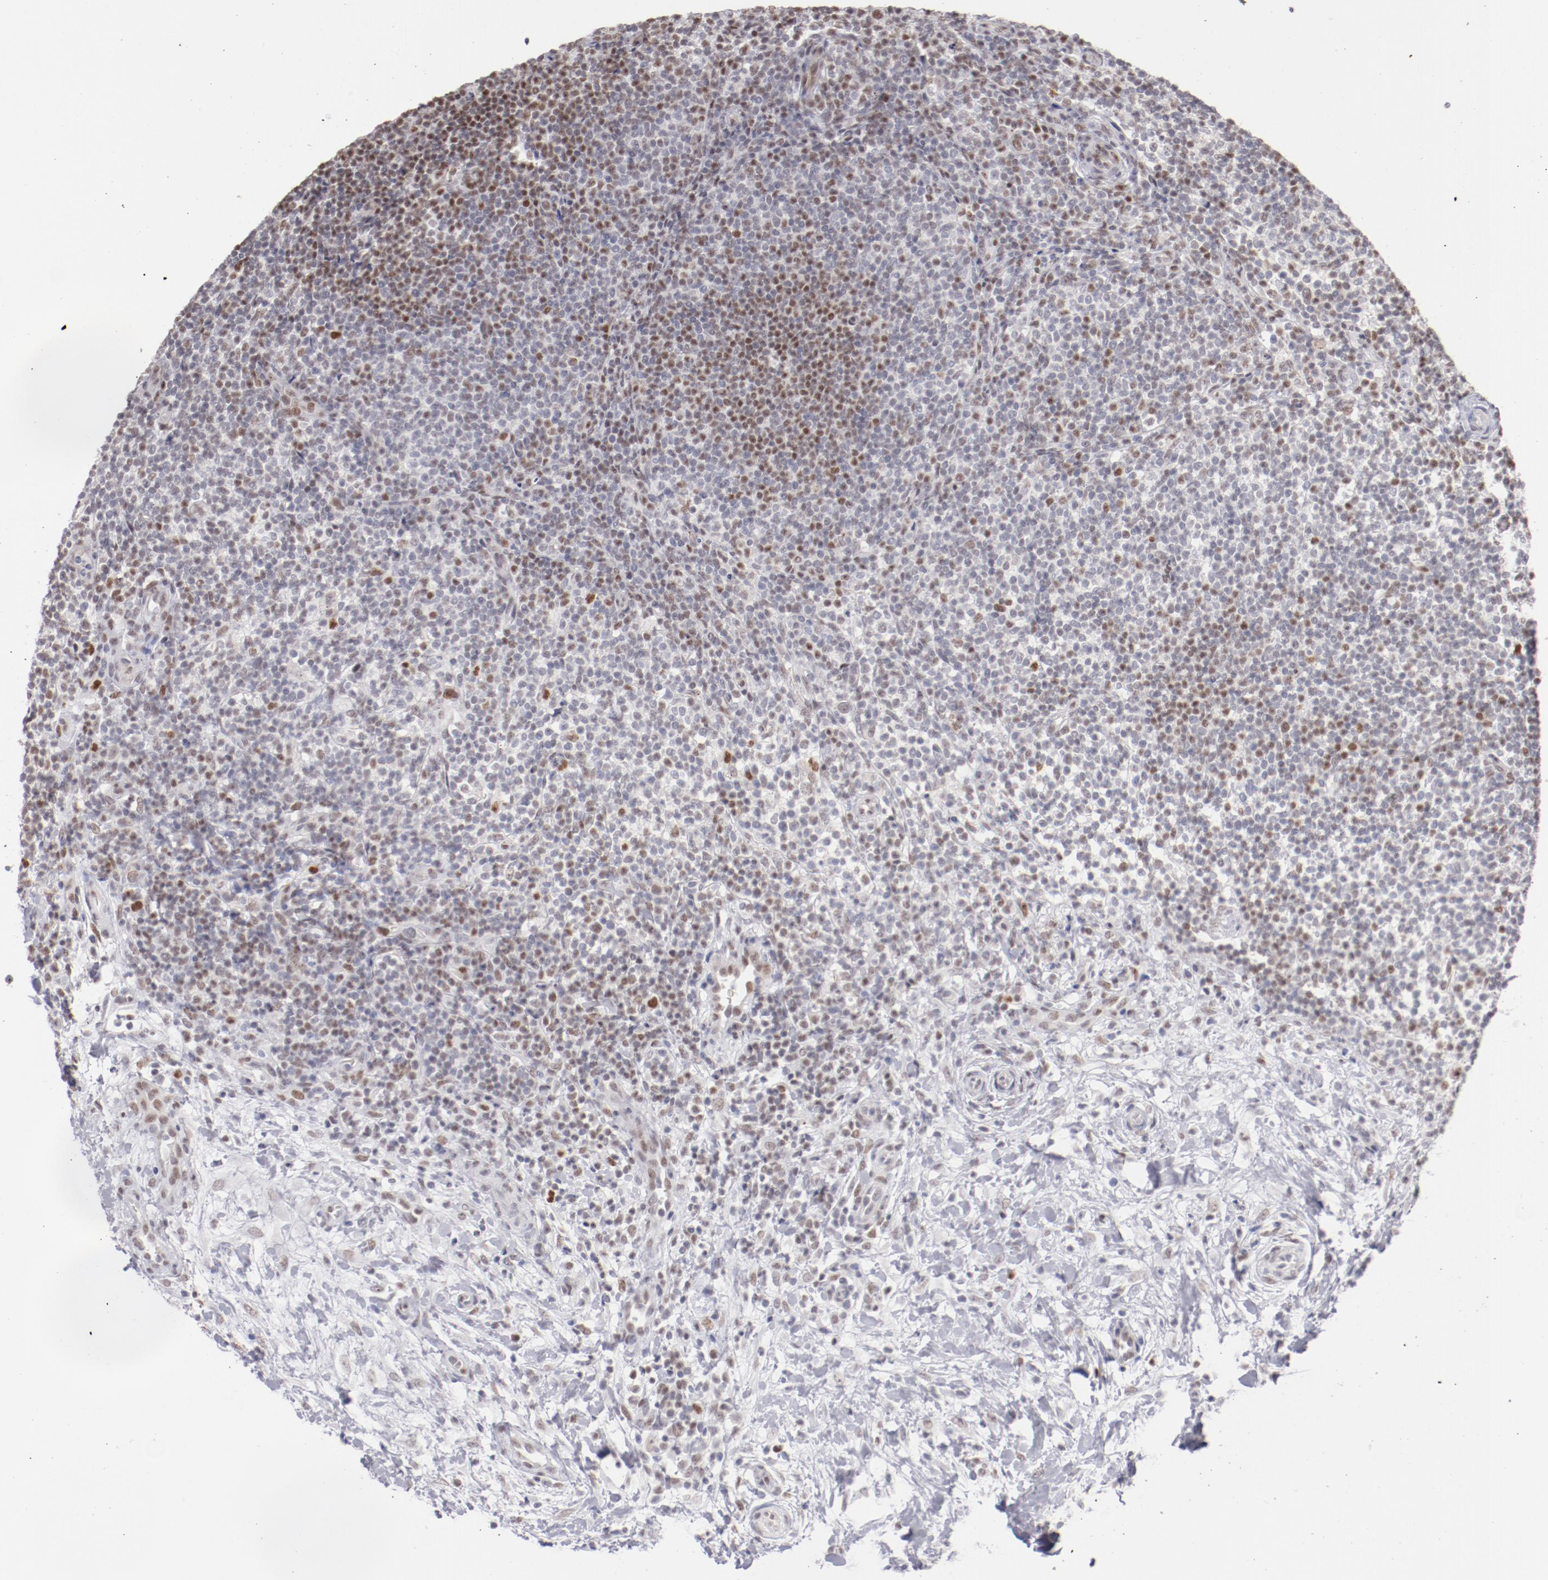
{"staining": {"intensity": "moderate", "quantity": "<25%", "location": "nuclear"}, "tissue": "lymphoma", "cell_type": "Tumor cells", "image_type": "cancer", "snomed": [{"axis": "morphology", "description": "Malignant lymphoma, non-Hodgkin's type, Low grade"}, {"axis": "topography", "description": "Lymph node"}], "caption": "Protein staining of lymphoma tissue displays moderate nuclear expression in approximately <25% of tumor cells. The protein of interest is stained brown, and the nuclei are stained in blue (DAB IHC with brightfield microscopy, high magnification).", "gene": "TFAP4", "patient": {"sex": "female", "age": 76}}